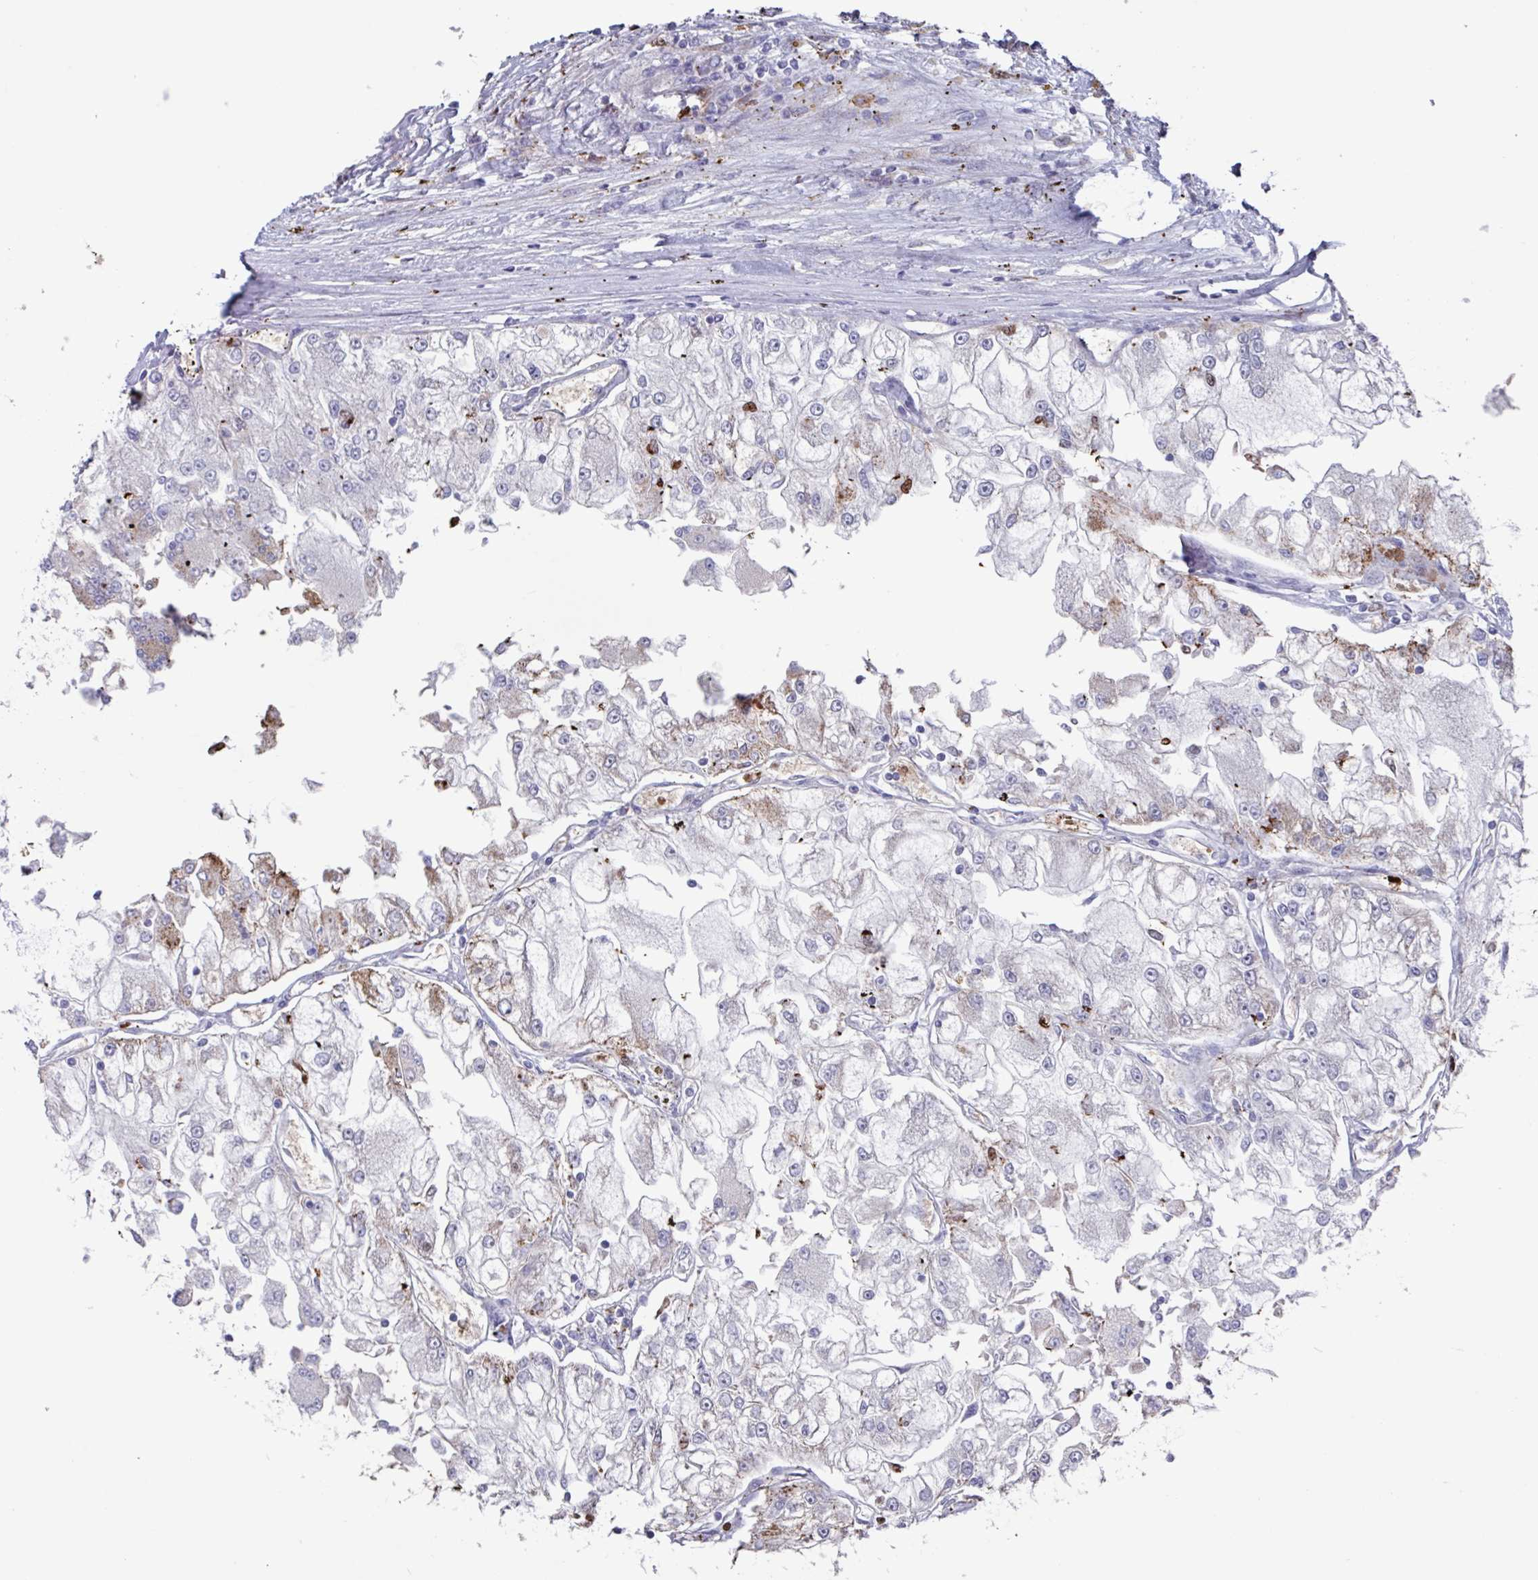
{"staining": {"intensity": "strong", "quantity": "25%-75%", "location": "cytoplasmic/membranous"}, "tissue": "renal cancer", "cell_type": "Tumor cells", "image_type": "cancer", "snomed": [{"axis": "morphology", "description": "Adenocarcinoma, NOS"}, {"axis": "topography", "description": "Kidney"}], "caption": "The image shows staining of renal adenocarcinoma, revealing strong cytoplasmic/membranous protein expression (brown color) within tumor cells.", "gene": "UQCC2", "patient": {"sex": "female", "age": 72}}